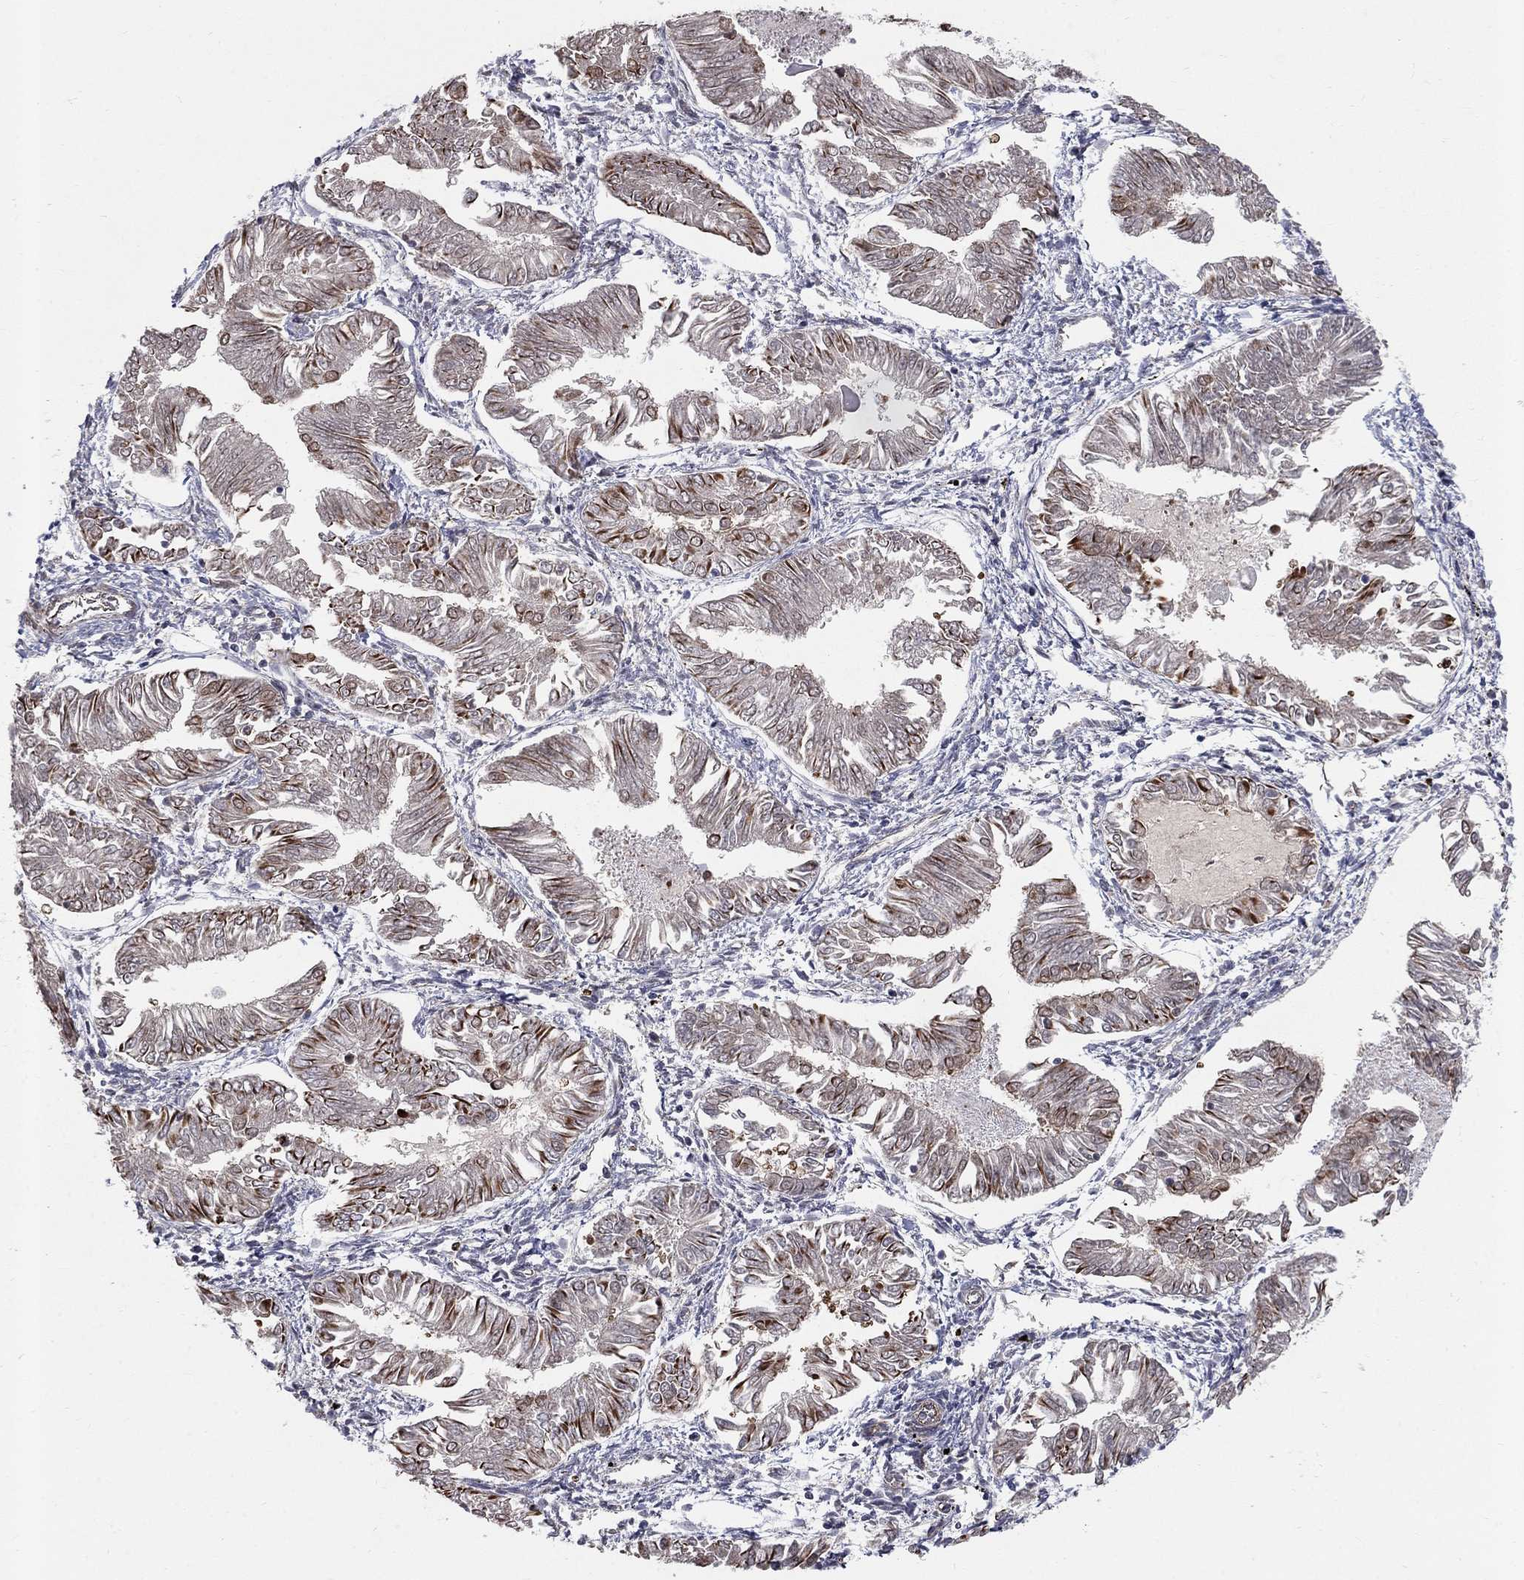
{"staining": {"intensity": "moderate", "quantity": "25%-75%", "location": "cytoplasmic/membranous"}, "tissue": "endometrial cancer", "cell_type": "Tumor cells", "image_type": "cancer", "snomed": [{"axis": "morphology", "description": "Adenocarcinoma, NOS"}, {"axis": "topography", "description": "Endometrium"}], "caption": "Protein analysis of endometrial cancer (adenocarcinoma) tissue exhibits moderate cytoplasmic/membranous positivity in approximately 25%-75% of tumor cells. (DAB (3,3'-diaminobenzidine) IHC, brown staining for protein, blue staining for nuclei).", "gene": "MSRA", "patient": {"sex": "female", "age": 53}}